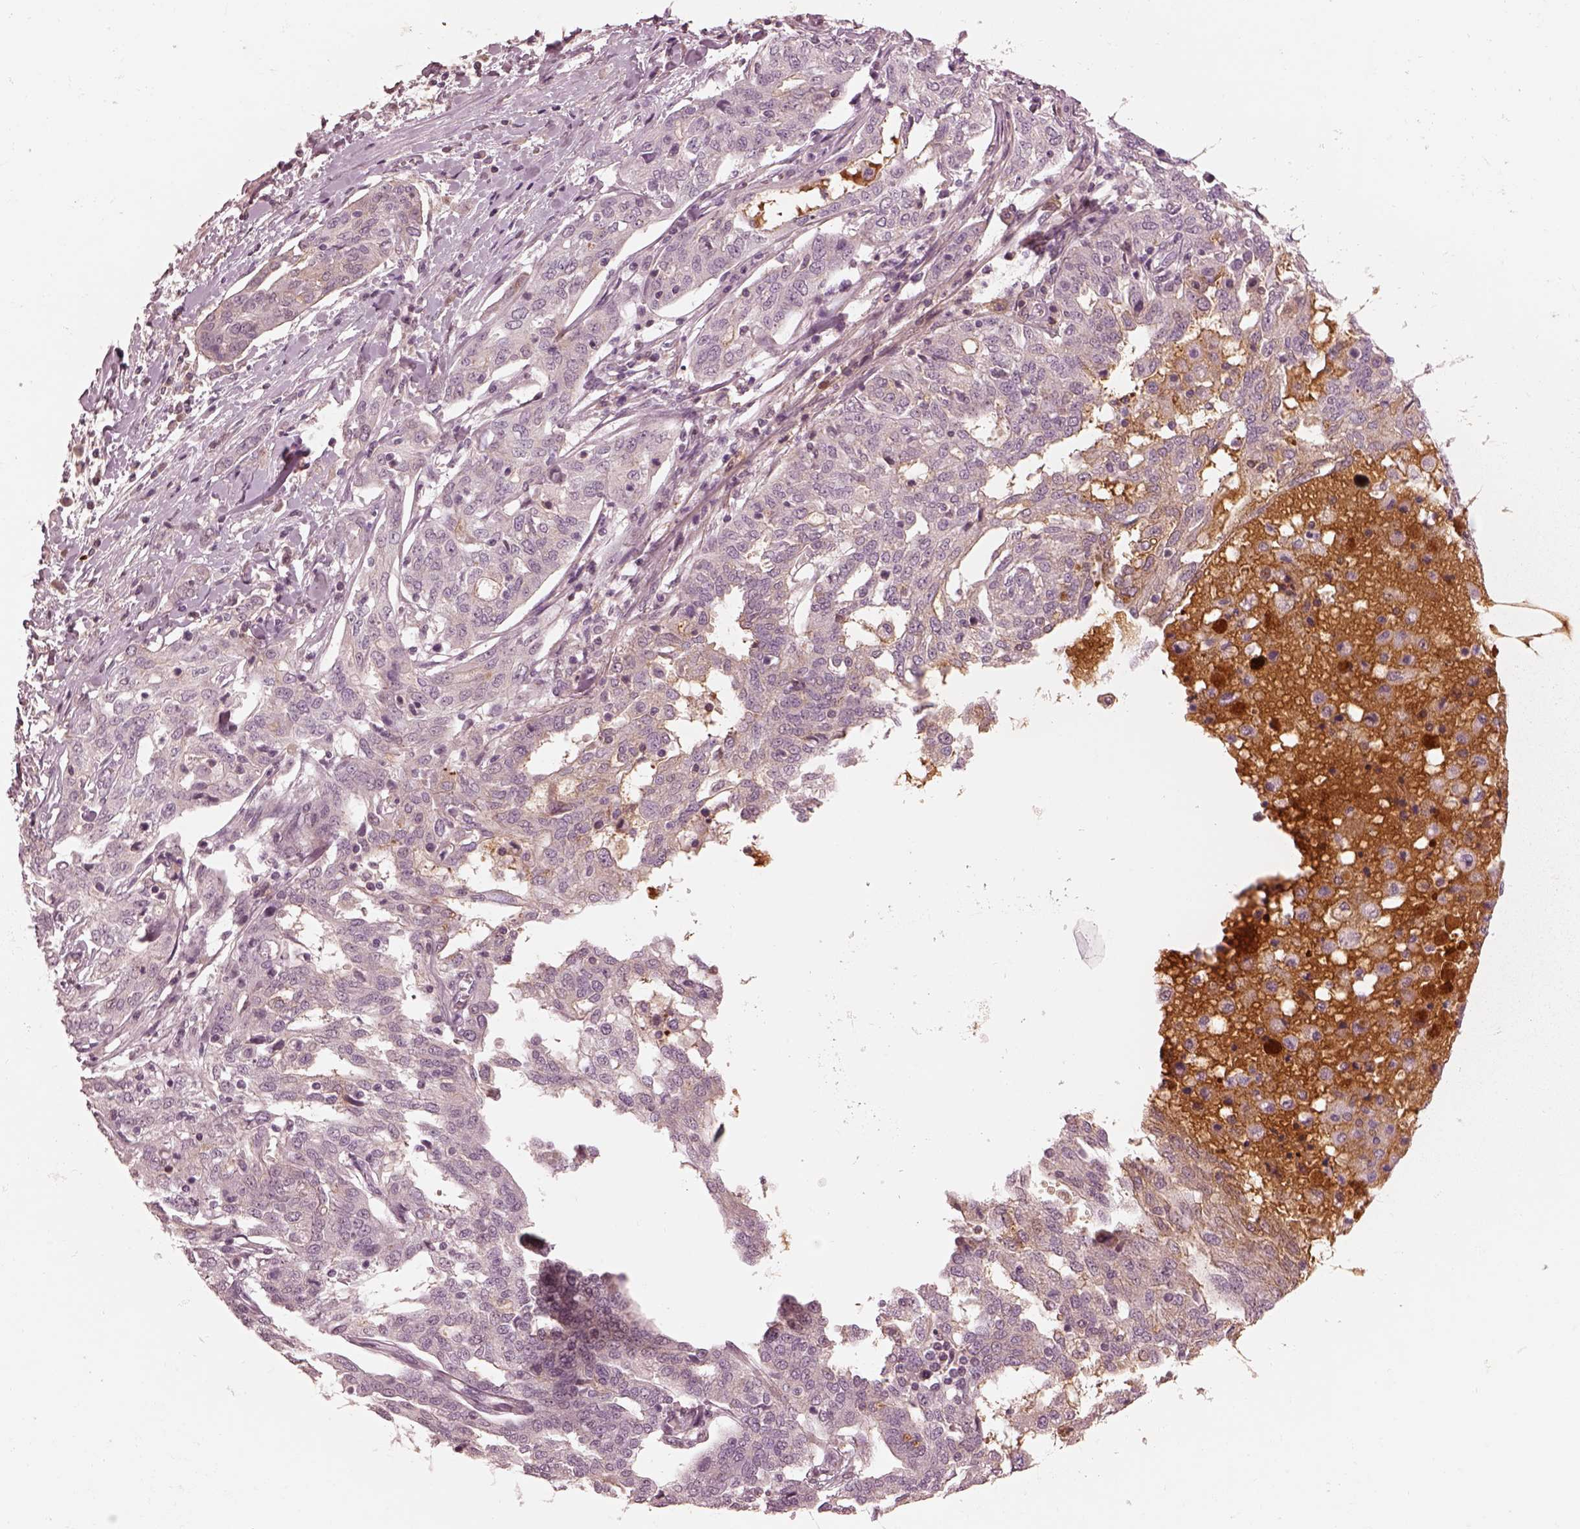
{"staining": {"intensity": "negative", "quantity": "none", "location": "none"}, "tissue": "ovarian cancer", "cell_type": "Tumor cells", "image_type": "cancer", "snomed": [{"axis": "morphology", "description": "Cystadenocarcinoma, serous, NOS"}, {"axis": "topography", "description": "Ovary"}], "caption": "Ovarian cancer (serous cystadenocarcinoma) stained for a protein using IHC exhibits no staining tumor cells.", "gene": "KCNA2", "patient": {"sex": "female", "age": 67}}